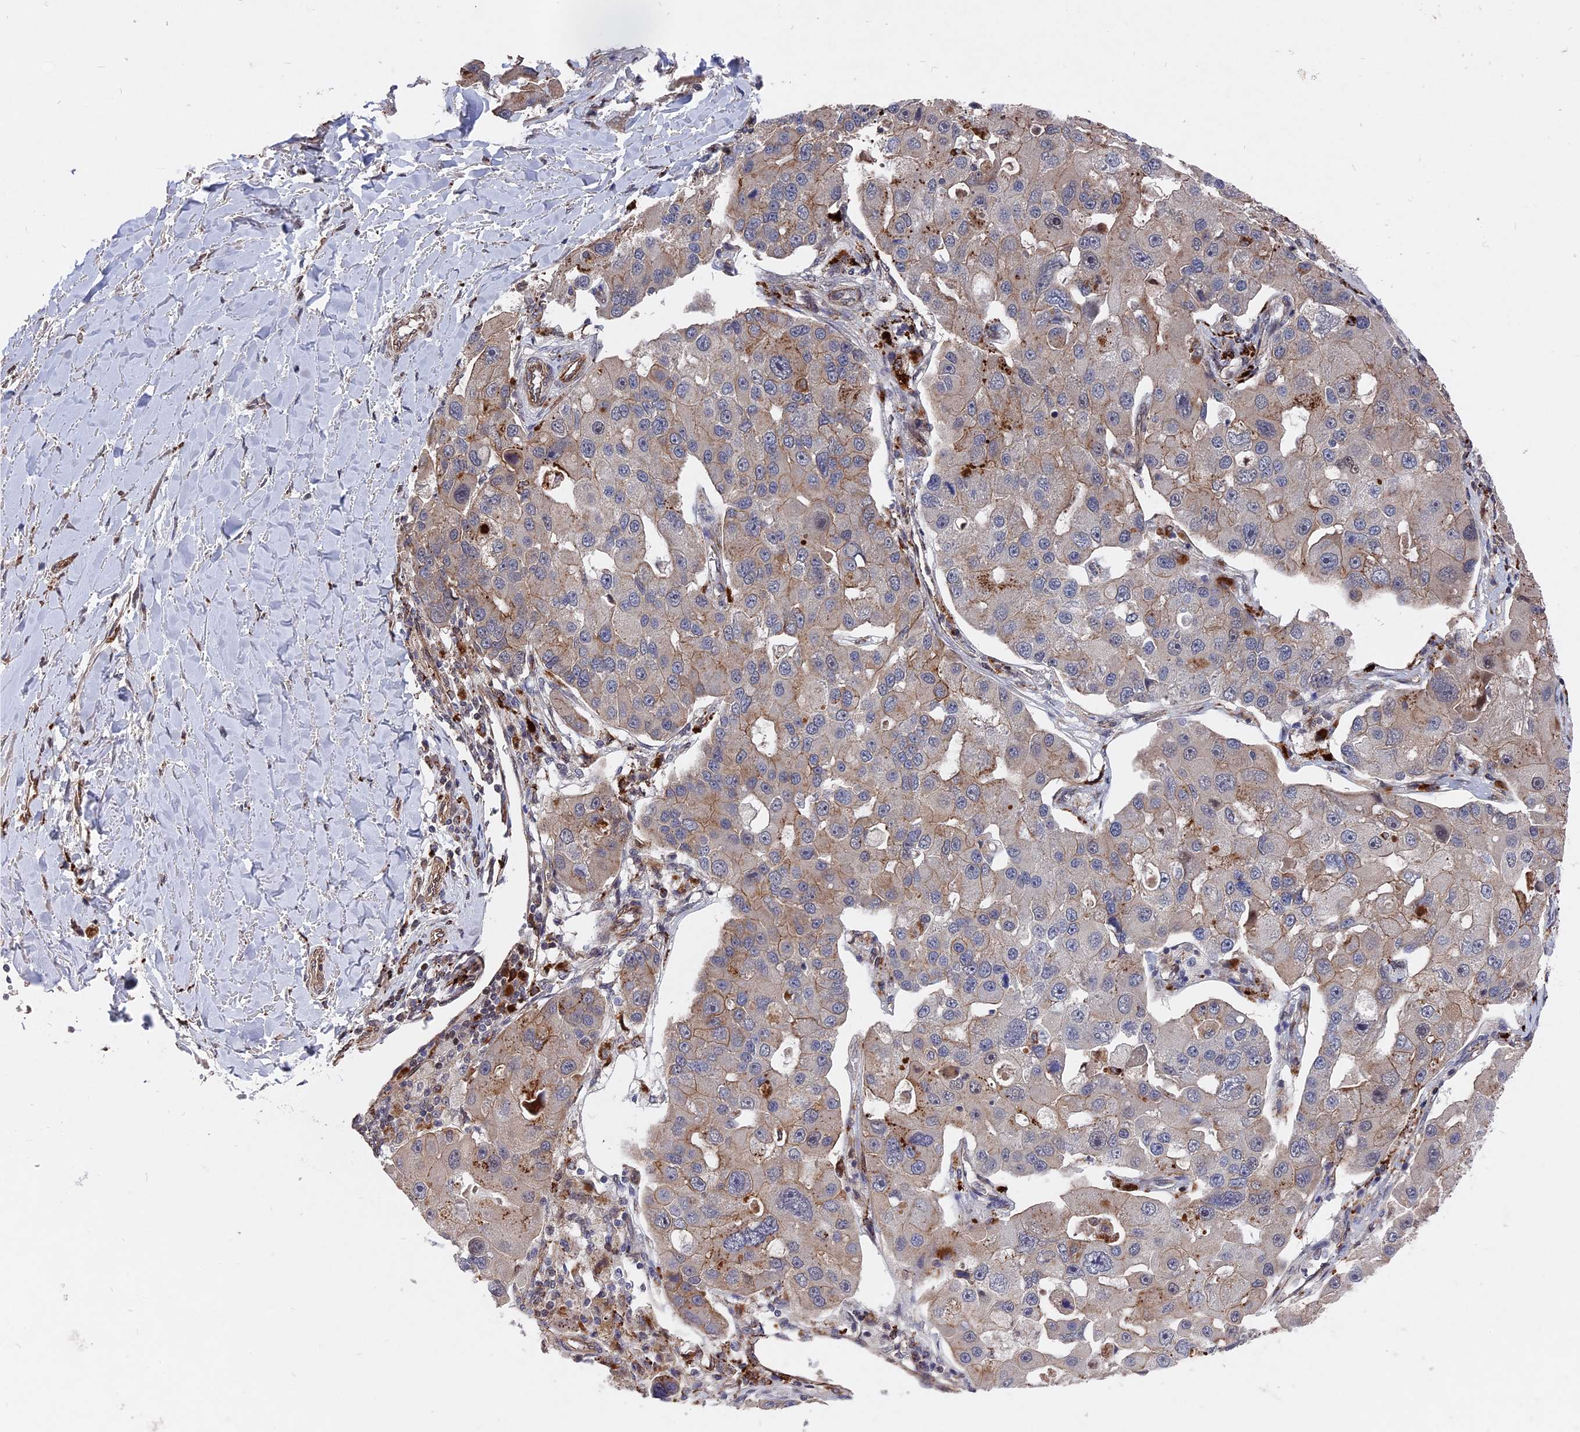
{"staining": {"intensity": "moderate", "quantity": "<25%", "location": "cytoplasmic/membranous"}, "tissue": "lung cancer", "cell_type": "Tumor cells", "image_type": "cancer", "snomed": [{"axis": "morphology", "description": "Adenocarcinoma, NOS"}, {"axis": "topography", "description": "Lung"}], "caption": "Human lung cancer (adenocarcinoma) stained with a brown dye shows moderate cytoplasmic/membranous positive positivity in about <25% of tumor cells.", "gene": "NOSIP", "patient": {"sex": "female", "age": 54}}